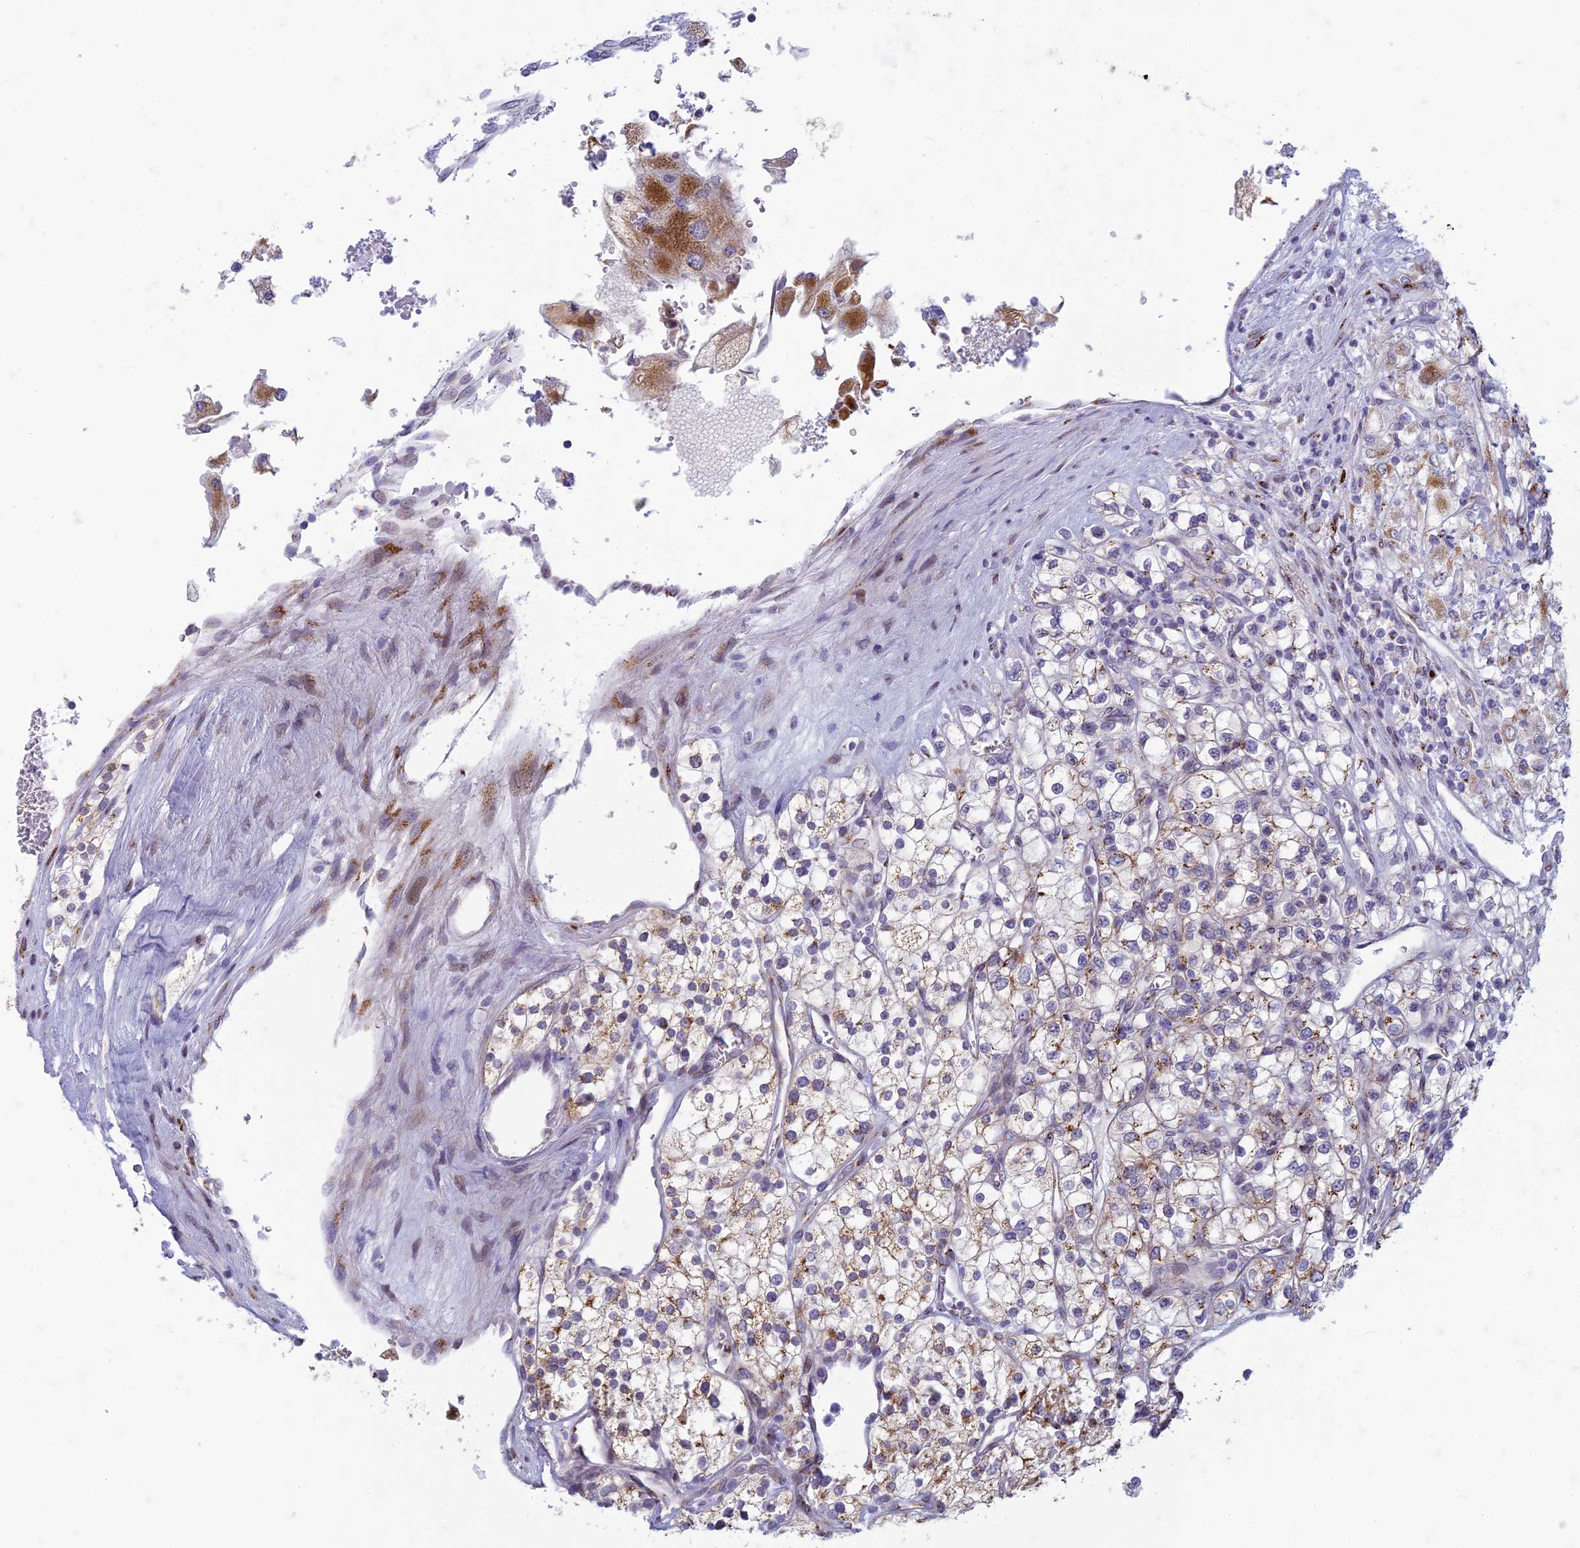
{"staining": {"intensity": "moderate", "quantity": "25%-75%", "location": "cytoplasmic/membranous"}, "tissue": "renal cancer", "cell_type": "Tumor cells", "image_type": "cancer", "snomed": [{"axis": "morphology", "description": "Adenocarcinoma, NOS"}, {"axis": "topography", "description": "Kidney"}], "caption": "This photomicrograph exhibits immunohistochemistry (IHC) staining of human adenocarcinoma (renal), with medium moderate cytoplasmic/membranous staining in about 25%-75% of tumor cells.", "gene": "FAM3C", "patient": {"sex": "male", "age": 80}}